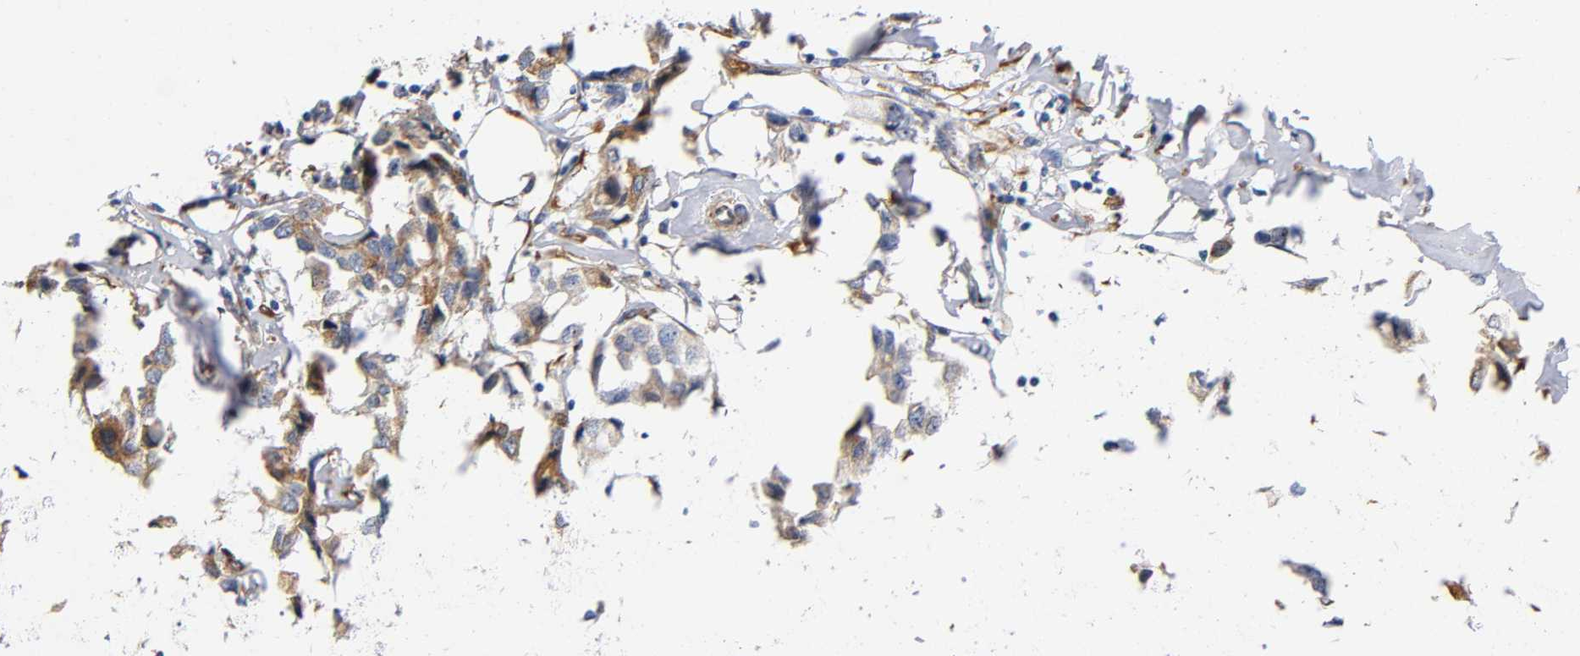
{"staining": {"intensity": "moderate", "quantity": ">75%", "location": "cytoplasmic/membranous"}, "tissue": "breast cancer", "cell_type": "Tumor cells", "image_type": "cancer", "snomed": [{"axis": "morphology", "description": "Duct carcinoma"}, {"axis": "topography", "description": "Breast"}], "caption": "Breast cancer (invasive ductal carcinoma) stained with a brown dye shows moderate cytoplasmic/membranous positive positivity in approximately >75% of tumor cells.", "gene": "SOS2", "patient": {"sex": "female", "age": 80}}